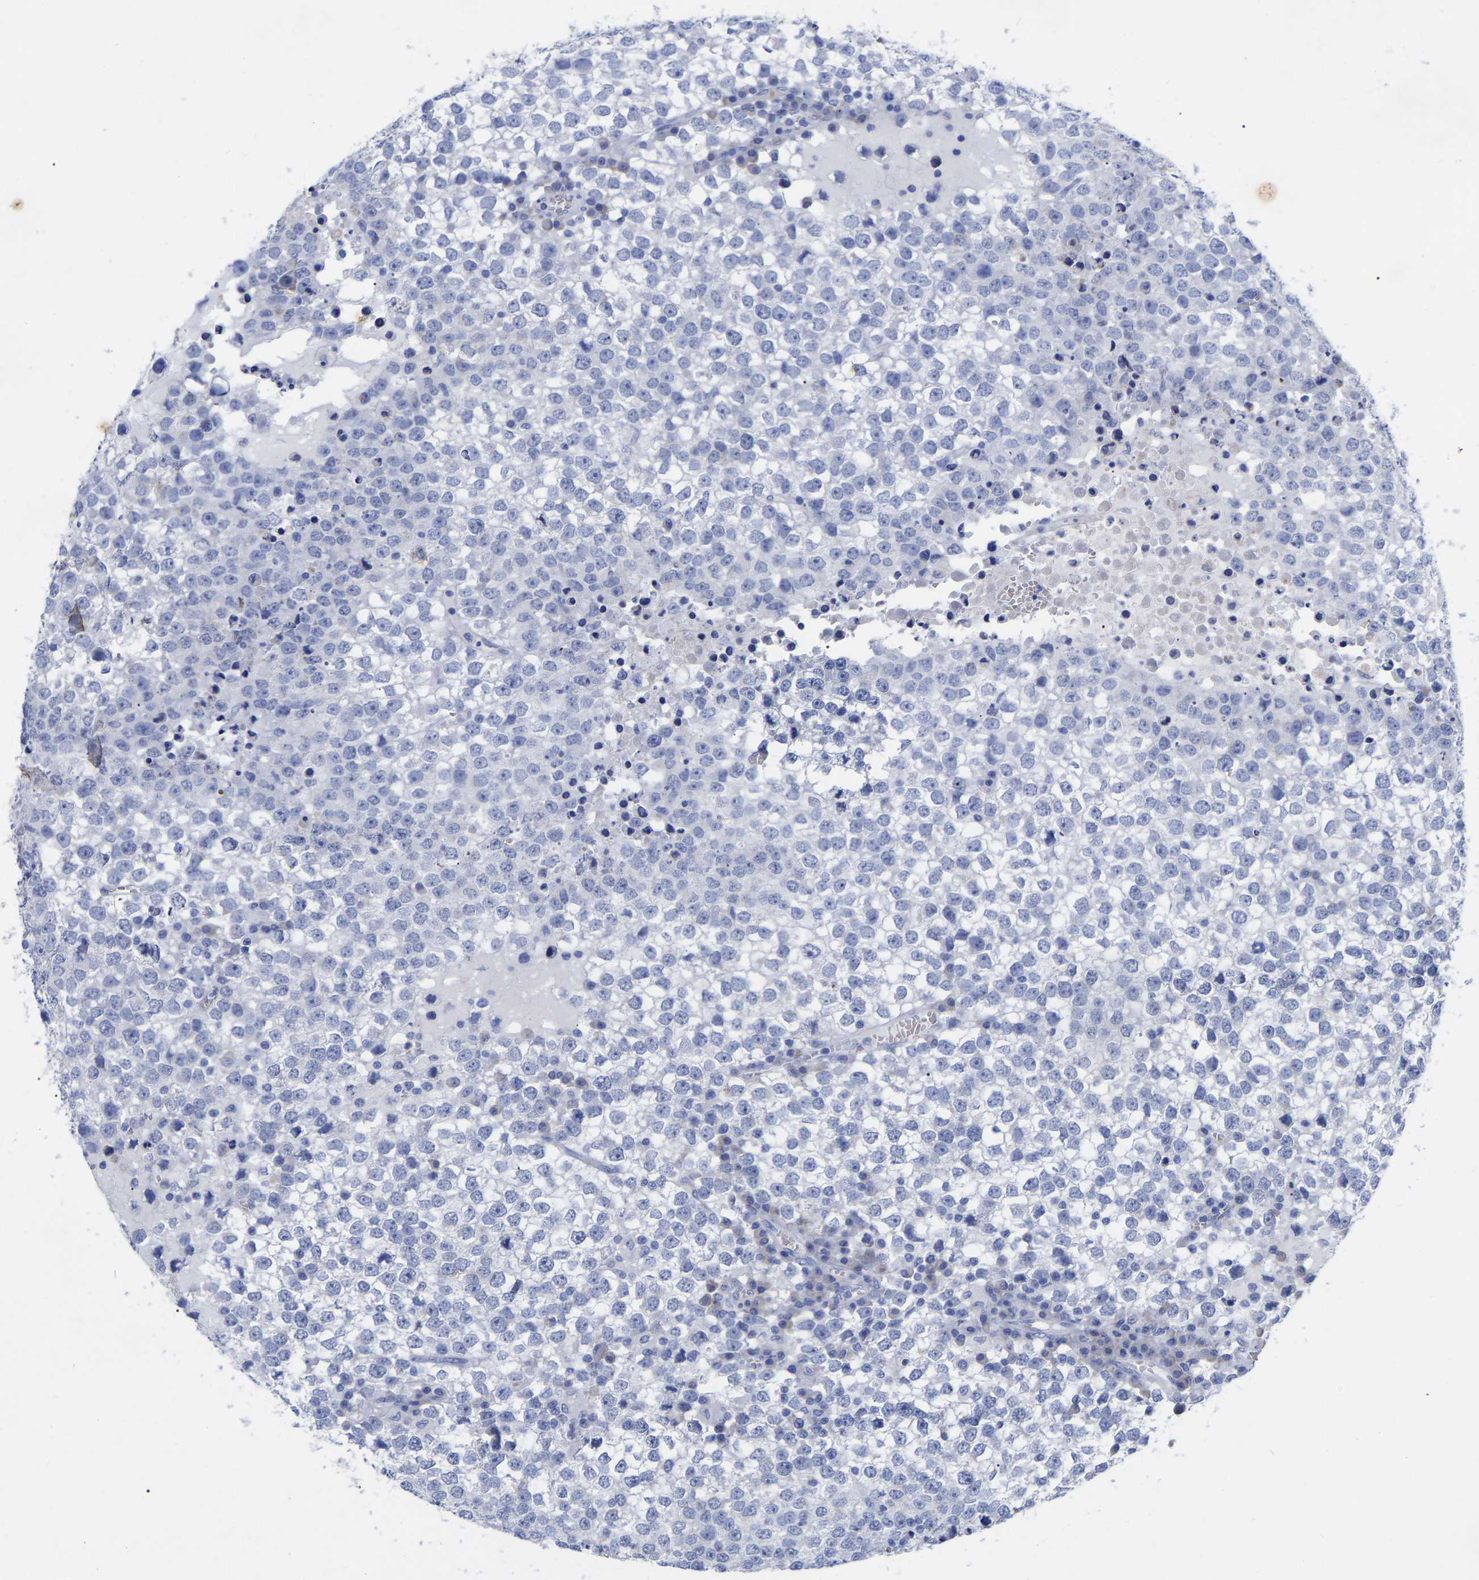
{"staining": {"intensity": "negative", "quantity": "none", "location": "none"}, "tissue": "testis cancer", "cell_type": "Tumor cells", "image_type": "cancer", "snomed": [{"axis": "morphology", "description": "Seminoma, NOS"}, {"axis": "topography", "description": "Testis"}], "caption": "IHC image of neoplastic tissue: testis cancer (seminoma) stained with DAB reveals no significant protein positivity in tumor cells. Nuclei are stained in blue.", "gene": "GDF3", "patient": {"sex": "male", "age": 65}}